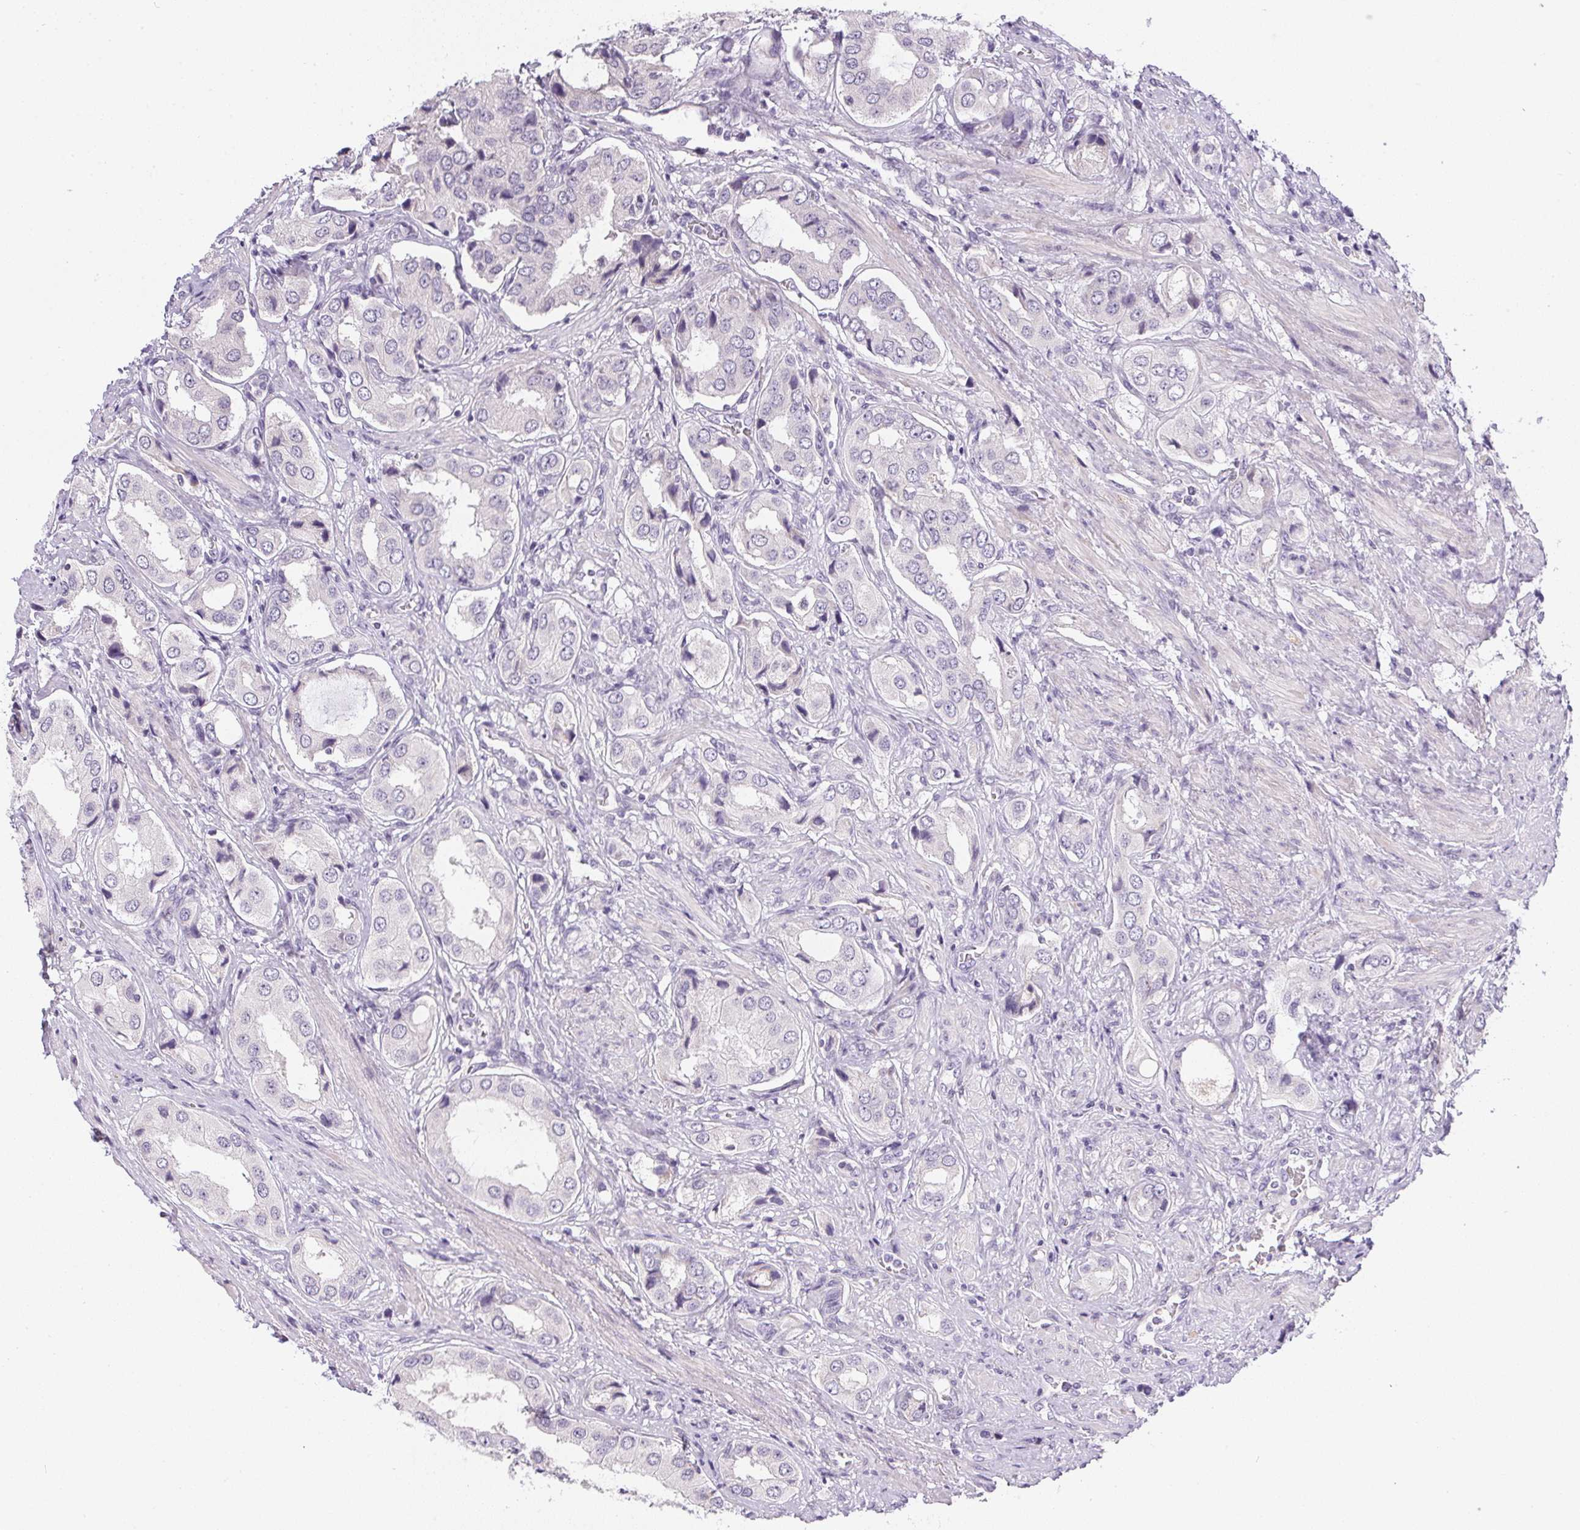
{"staining": {"intensity": "negative", "quantity": "none", "location": "none"}, "tissue": "prostate cancer", "cell_type": "Tumor cells", "image_type": "cancer", "snomed": [{"axis": "morphology", "description": "Adenocarcinoma, NOS"}, {"axis": "topography", "description": "Prostate"}], "caption": "DAB immunohistochemical staining of prostate cancer (adenocarcinoma) demonstrates no significant positivity in tumor cells.", "gene": "GSDMC", "patient": {"sex": "male", "age": 63}}